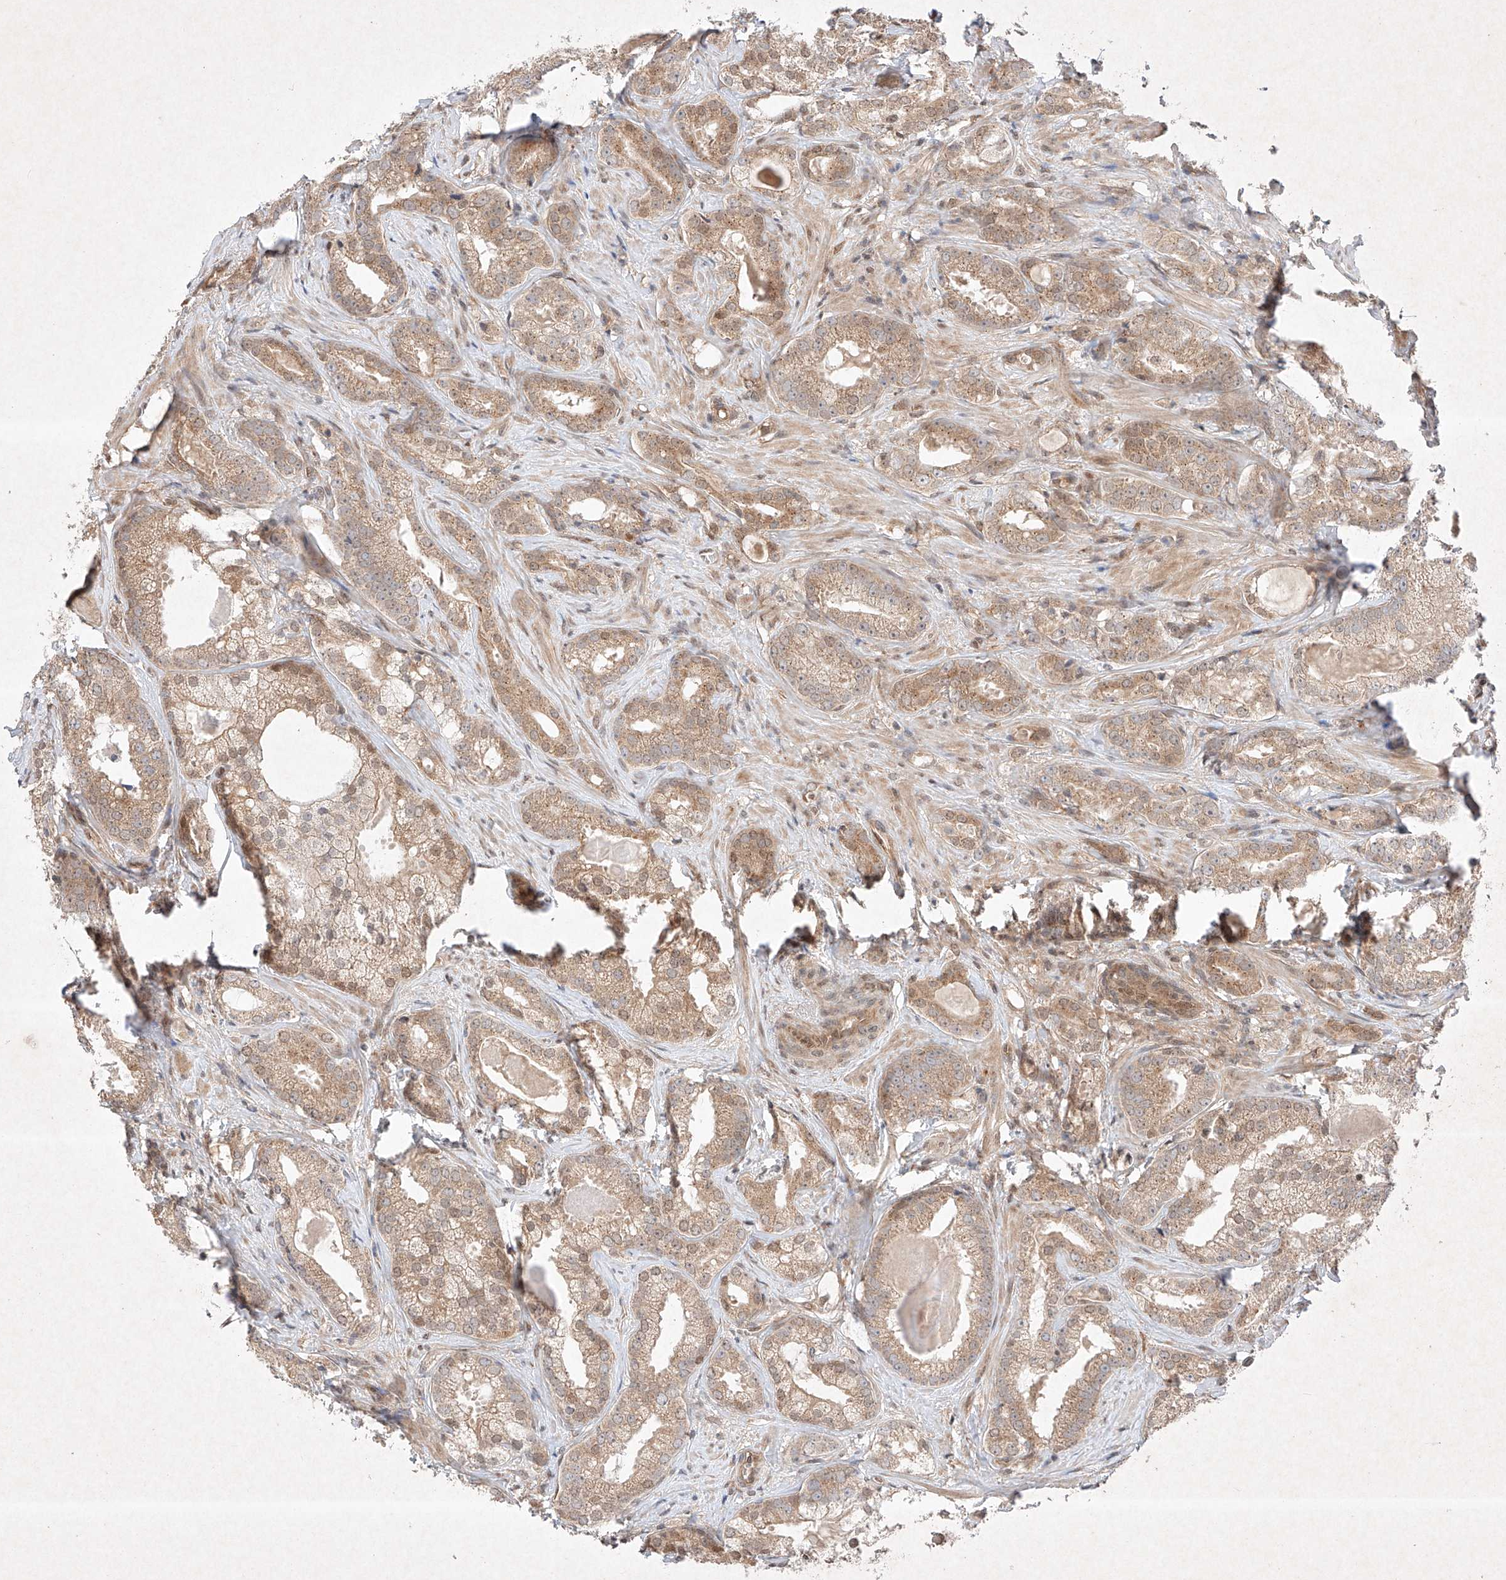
{"staining": {"intensity": "weak", "quantity": ">75%", "location": "cytoplasmic/membranous,nuclear"}, "tissue": "prostate cancer", "cell_type": "Tumor cells", "image_type": "cancer", "snomed": [{"axis": "morphology", "description": "Normal morphology"}, {"axis": "morphology", "description": "Adenocarcinoma, Low grade"}, {"axis": "topography", "description": "Prostate"}], "caption": "High-magnification brightfield microscopy of low-grade adenocarcinoma (prostate) stained with DAB (brown) and counterstained with hematoxylin (blue). tumor cells exhibit weak cytoplasmic/membranous and nuclear positivity is identified in about>75% of cells.", "gene": "RNF31", "patient": {"sex": "male", "age": 72}}